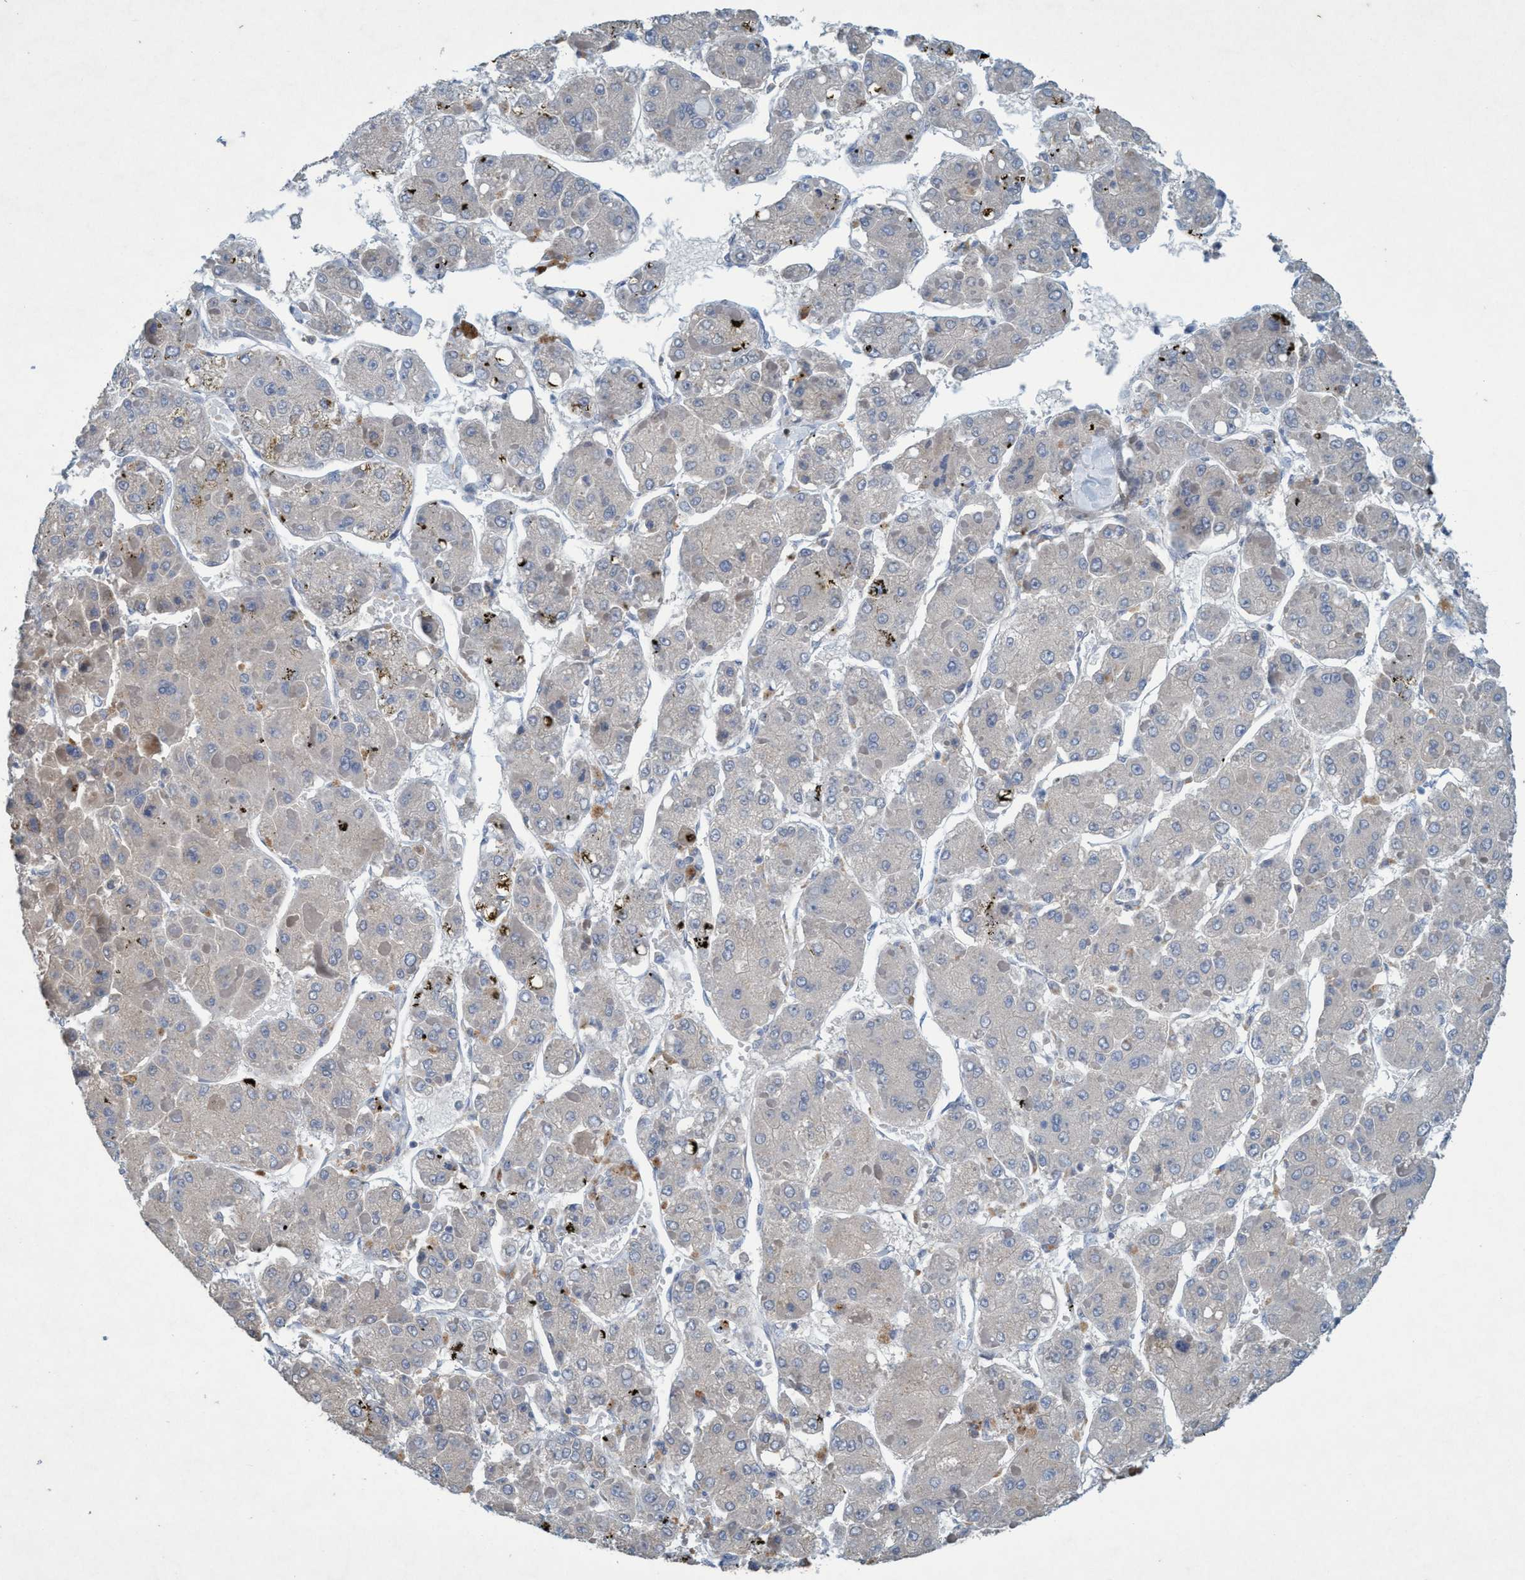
{"staining": {"intensity": "negative", "quantity": "none", "location": "none"}, "tissue": "liver cancer", "cell_type": "Tumor cells", "image_type": "cancer", "snomed": [{"axis": "morphology", "description": "Carcinoma, Hepatocellular, NOS"}, {"axis": "topography", "description": "Liver"}], "caption": "IHC of liver cancer (hepatocellular carcinoma) exhibits no expression in tumor cells.", "gene": "RNF208", "patient": {"sex": "female", "age": 73}}